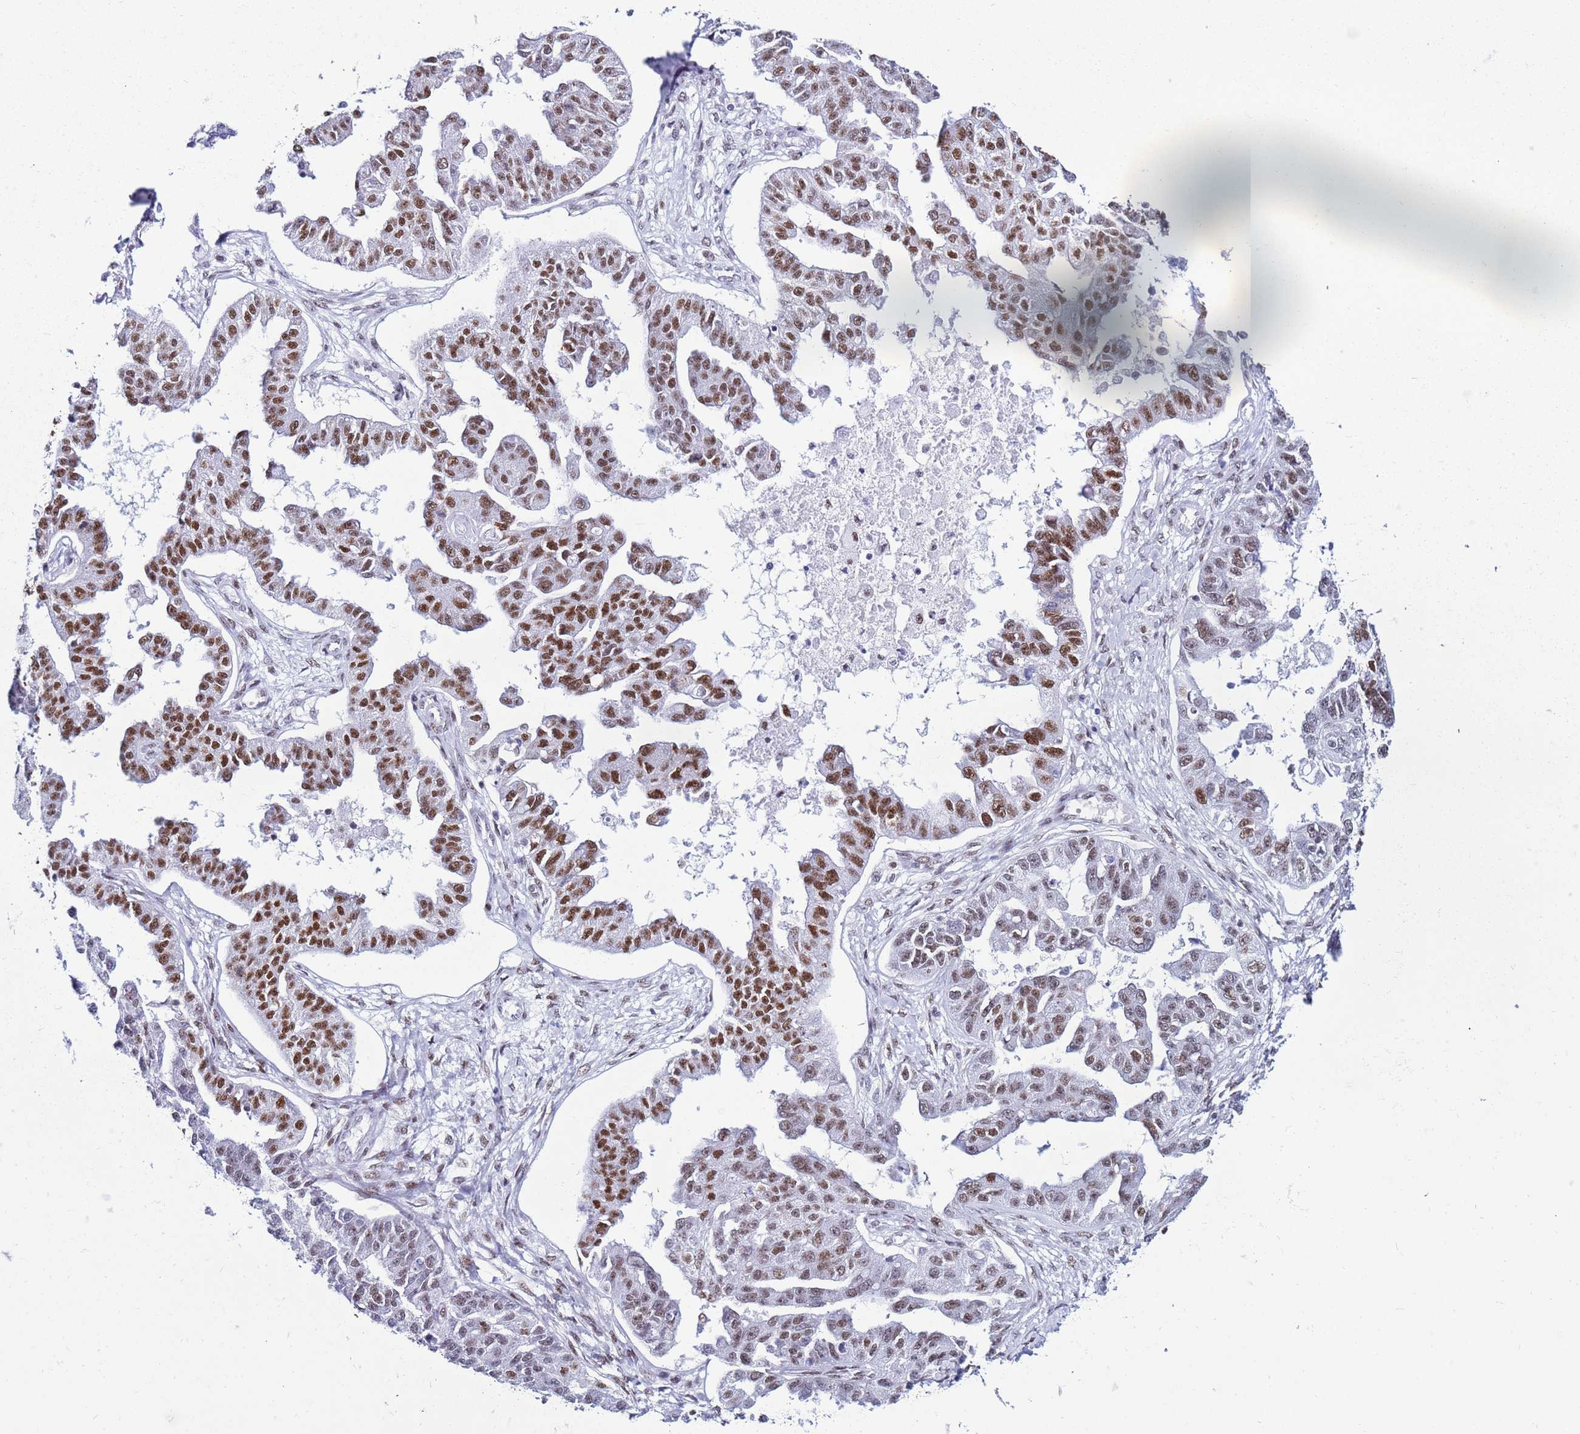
{"staining": {"intensity": "moderate", "quantity": "25%-75%", "location": "nuclear"}, "tissue": "ovarian cancer", "cell_type": "Tumor cells", "image_type": "cancer", "snomed": [{"axis": "morphology", "description": "Cystadenocarcinoma, serous, NOS"}, {"axis": "topography", "description": "Ovary"}], "caption": "This image shows immunohistochemistry staining of human ovarian serous cystadenocarcinoma, with medium moderate nuclear expression in approximately 25%-75% of tumor cells.", "gene": "KPNA4", "patient": {"sex": "female", "age": 58}}